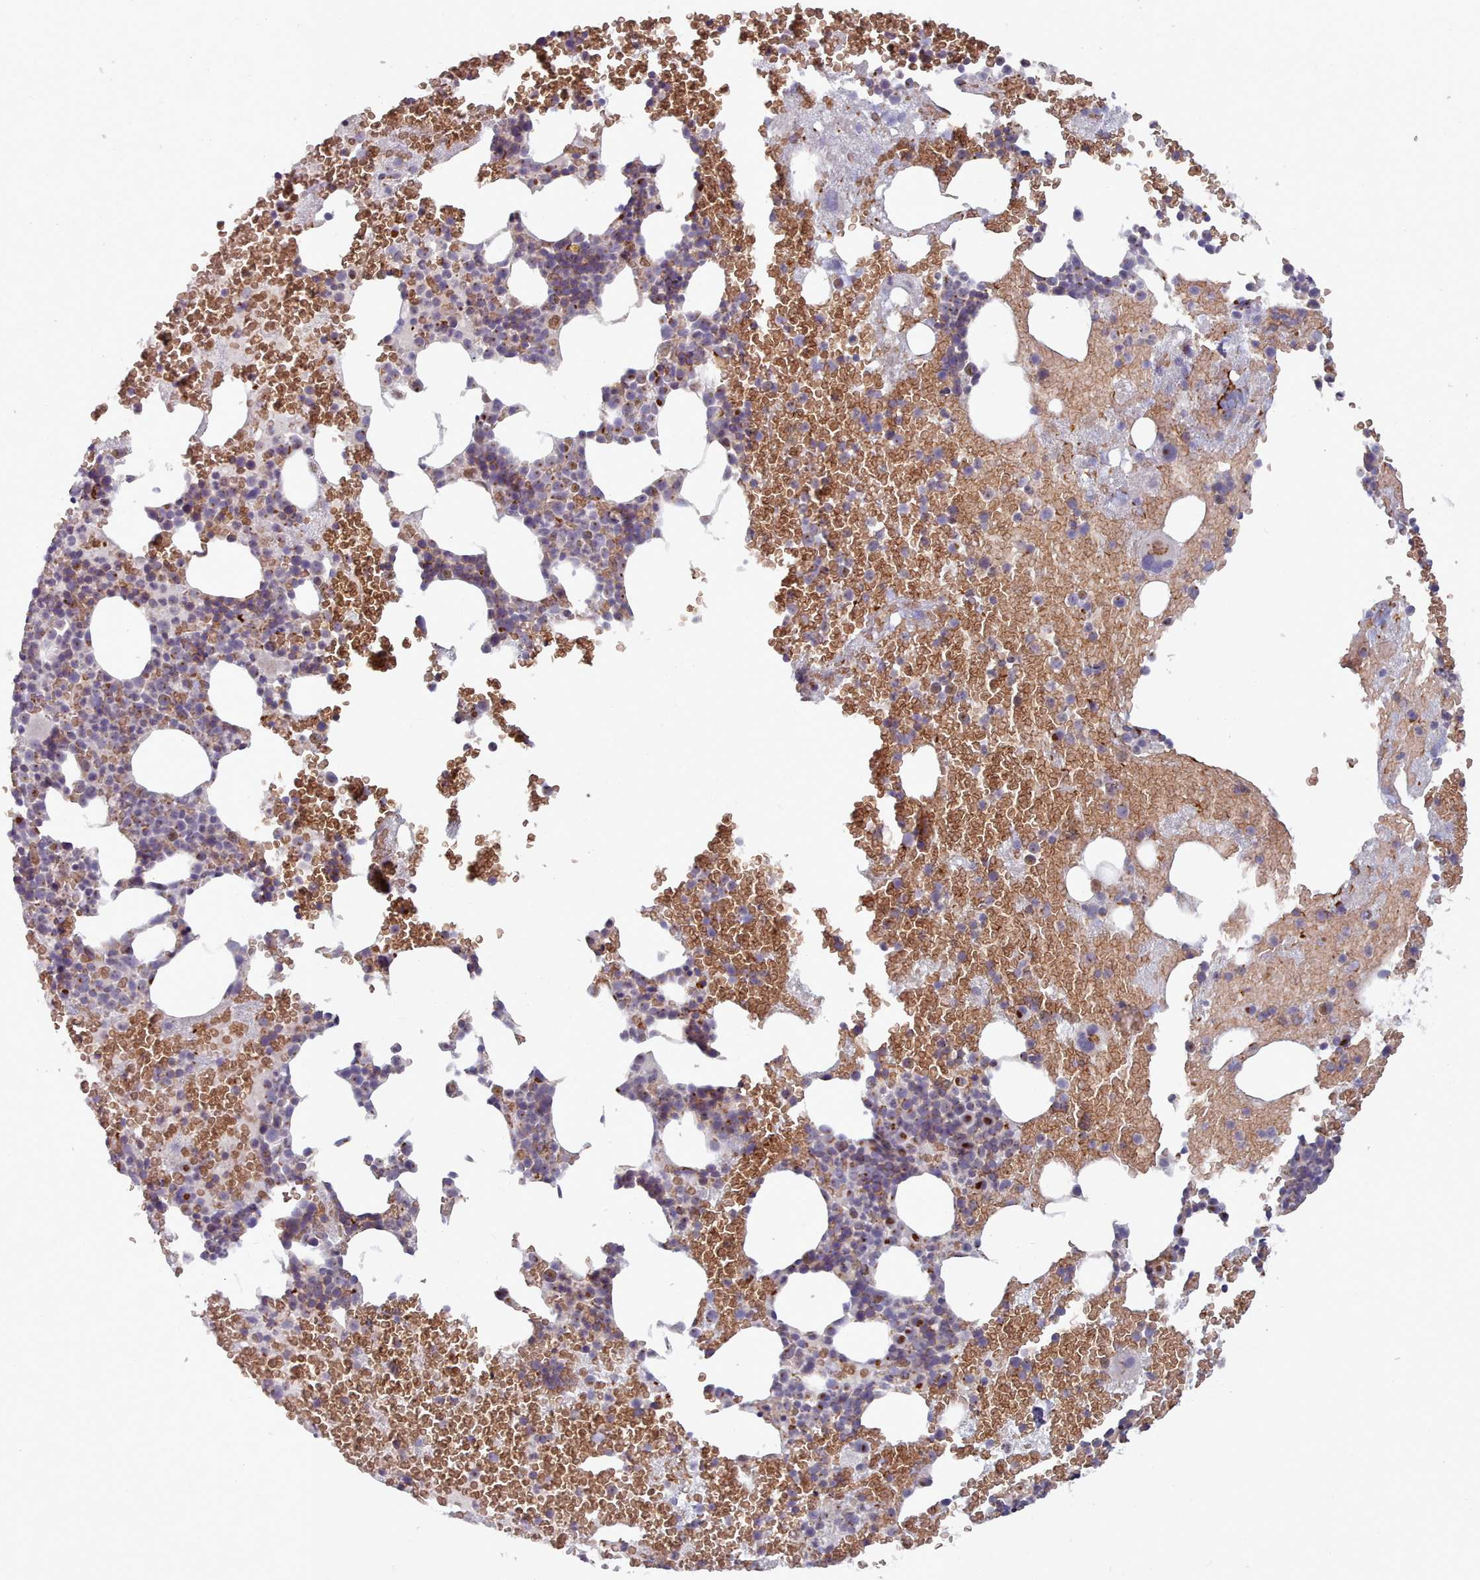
{"staining": {"intensity": "moderate", "quantity": "<25%", "location": "cytoplasmic/membranous"}, "tissue": "bone marrow", "cell_type": "Hematopoietic cells", "image_type": "normal", "snomed": [{"axis": "morphology", "description": "Normal tissue, NOS"}, {"axis": "topography", "description": "Bone marrow"}], "caption": "Bone marrow stained with immunohistochemistry reveals moderate cytoplasmic/membranous expression in approximately <25% of hematopoietic cells. The staining is performed using DAB brown chromogen to label protein expression. The nuclei are counter-stained blue using hematoxylin.", "gene": "MAN1B1", "patient": {"sex": "male", "age": 26}}